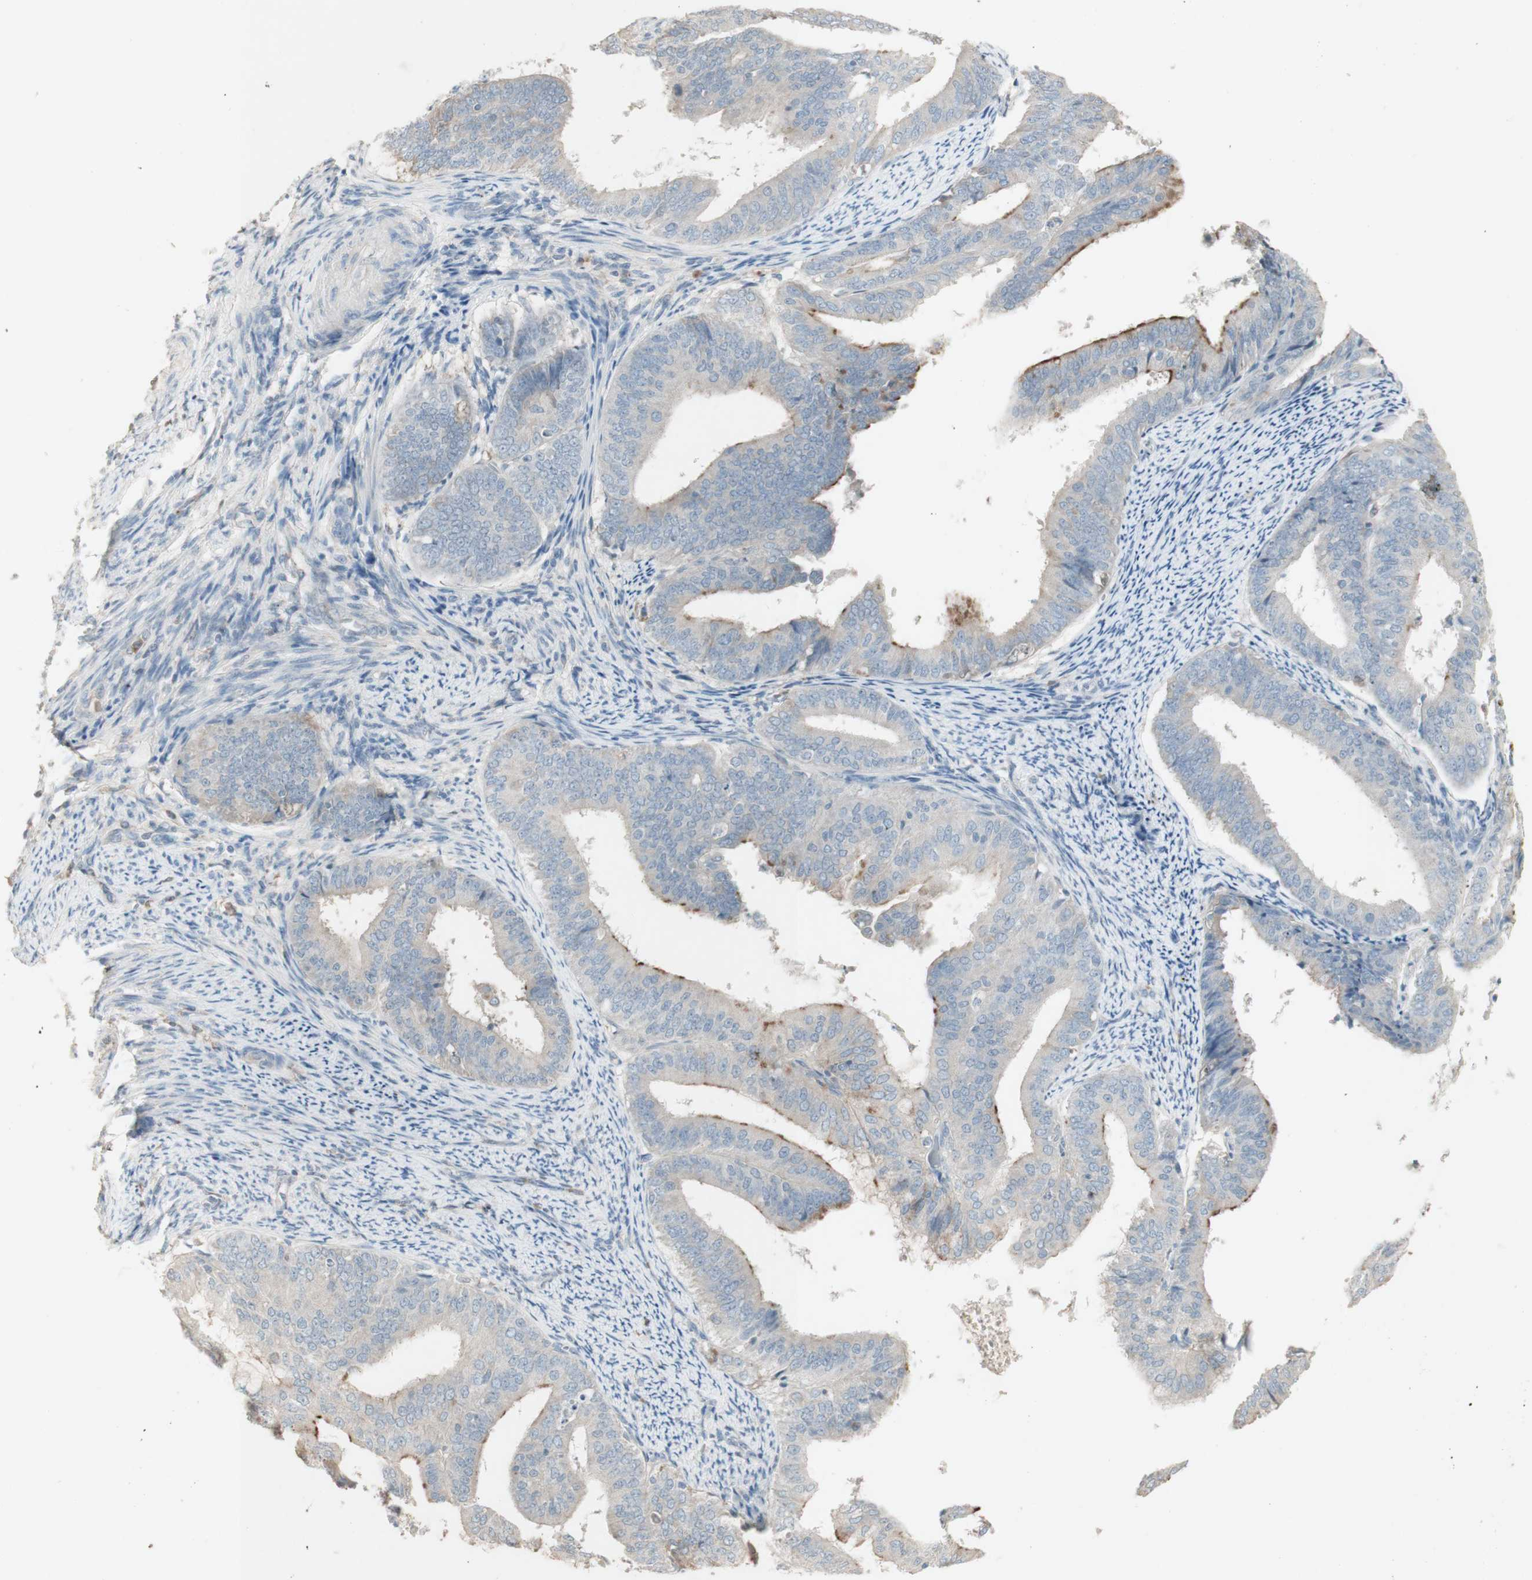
{"staining": {"intensity": "moderate", "quantity": "<25%", "location": "cytoplasmic/membranous"}, "tissue": "endometrial cancer", "cell_type": "Tumor cells", "image_type": "cancer", "snomed": [{"axis": "morphology", "description": "Adenocarcinoma, NOS"}, {"axis": "topography", "description": "Endometrium"}], "caption": "Moderate cytoplasmic/membranous expression for a protein is seen in about <25% of tumor cells of adenocarcinoma (endometrial) using immunohistochemistry (IHC).", "gene": "IFNG", "patient": {"sex": "female", "age": 63}}